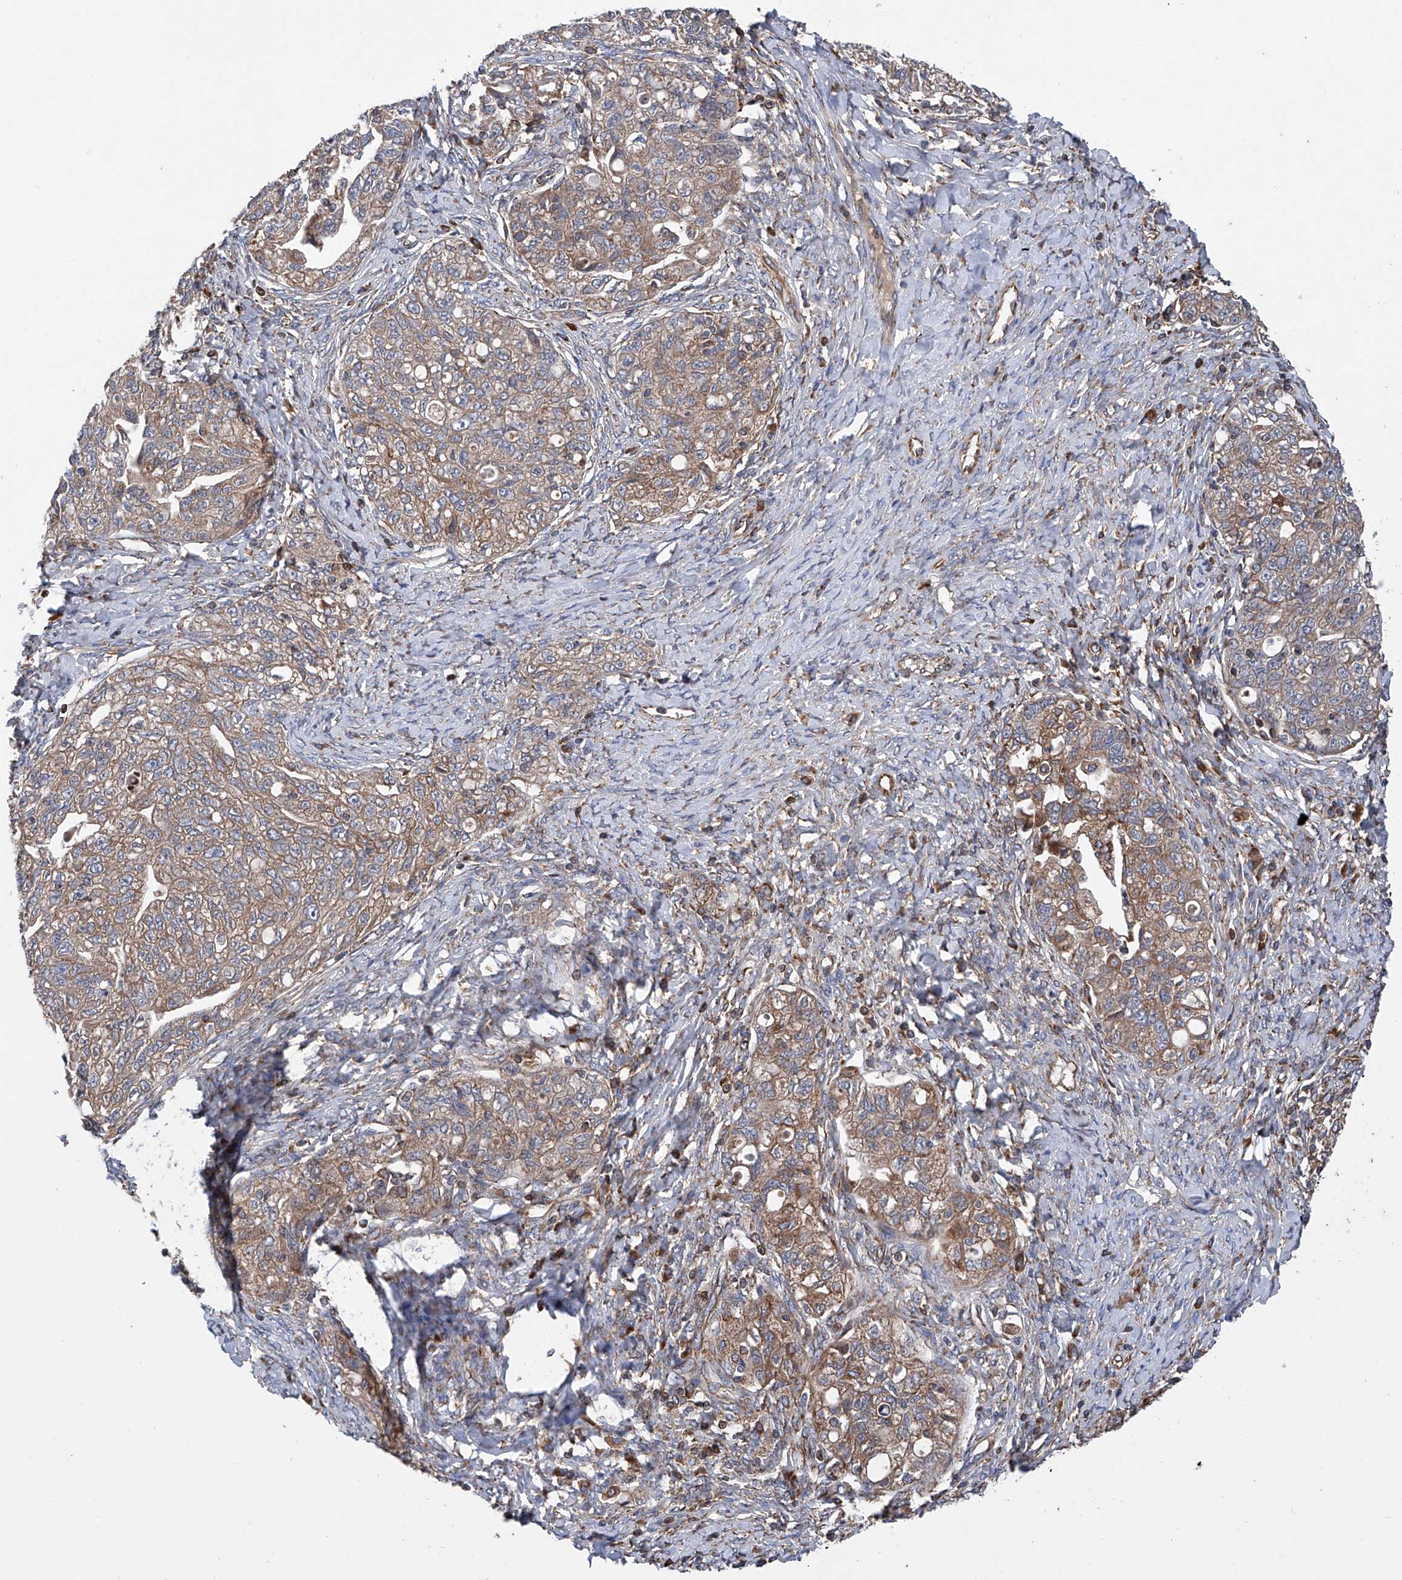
{"staining": {"intensity": "moderate", "quantity": ">75%", "location": "cytoplasmic/membranous"}, "tissue": "ovarian cancer", "cell_type": "Tumor cells", "image_type": "cancer", "snomed": [{"axis": "morphology", "description": "Carcinoma, NOS"}, {"axis": "morphology", "description": "Cystadenocarcinoma, serous, NOS"}, {"axis": "topography", "description": "Ovary"}], "caption": "An image of ovarian cancer (carcinoma) stained for a protein exhibits moderate cytoplasmic/membranous brown staining in tumor cells.", "gene": "ASCC3", "patient": {"sex": "female", "age": 69}}